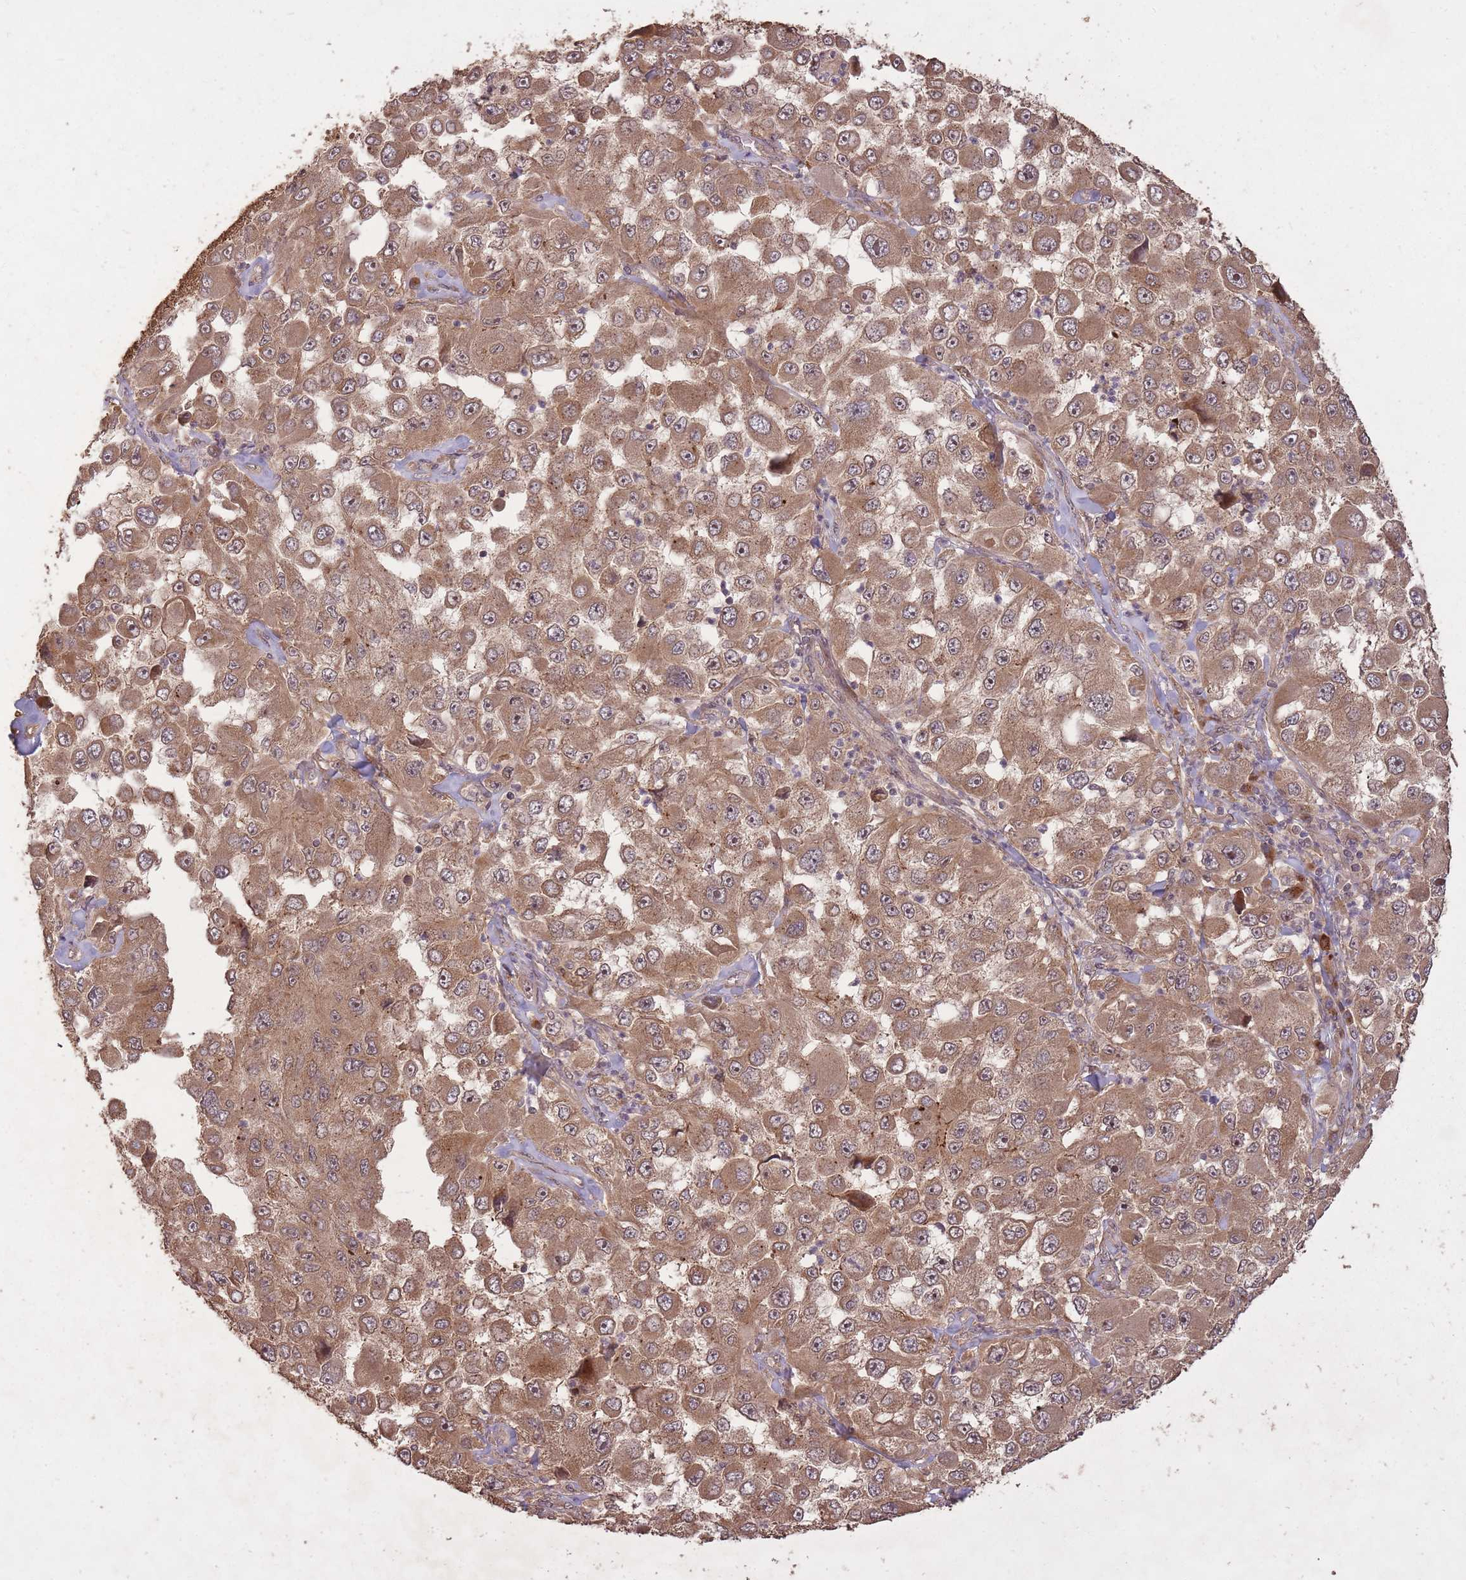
{"staining": {"intensity": "moderate", "quantity": ">75%", "location": "cytoplasmic/membranous"}, "tissue": "melanoma", "cell_type": "Tumor cells", "image_type": "cancer", "snomed": [{"axis": "morphology", "description": "Malignant melanoma, Metastatic site"}, {"axis": "topography", "description": "Lymph node"}], "caption": "Protein expression analysis of melanoma demonstrates moderate cytoplasmic/membranous staining in about >75% of tumor cells.", "gene": "ERBB3", "patient": {"sex": "male", "age": 62}}